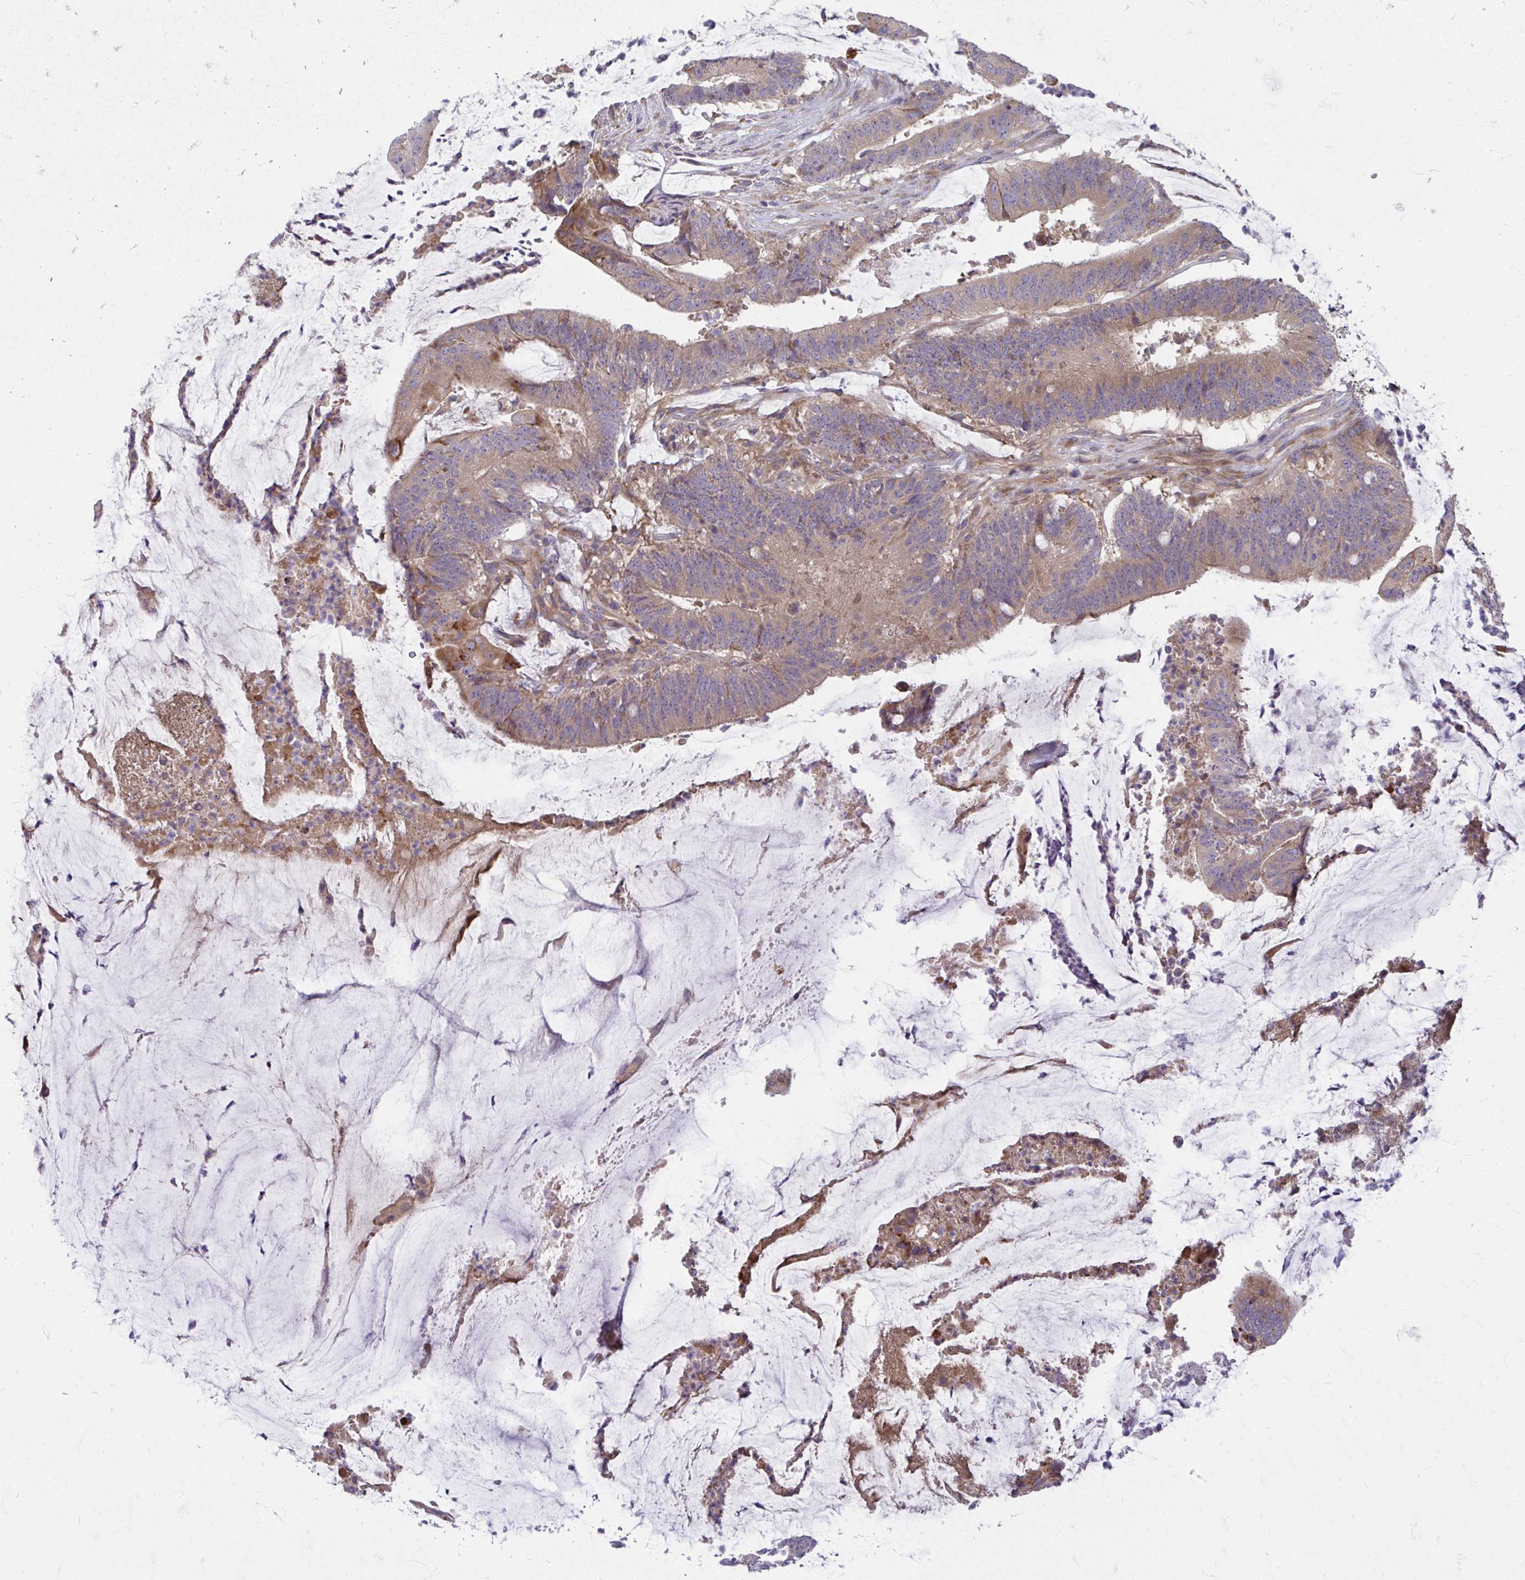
{"staining": {"intensity": "moderate", "quantity": ">75%", "location": "cytoplasmic/membranous"}, "tissue": "colorectal cancer", "cell_type": "Tumor cells", "image_type": "cancer", "snomed": [{"axis": "morphology", "description": "Adenocarcinoma, NOS"}, {"axis": "topography", "description": "Colon"}], "caption": "Tumor cells show moderate cytoplasmic/membranous positivity in about >75% of cells in colorectal cancer (adenocarcinoma).", "gene": "CEMP1", "patient": {"sex": "female", "age": 43}}